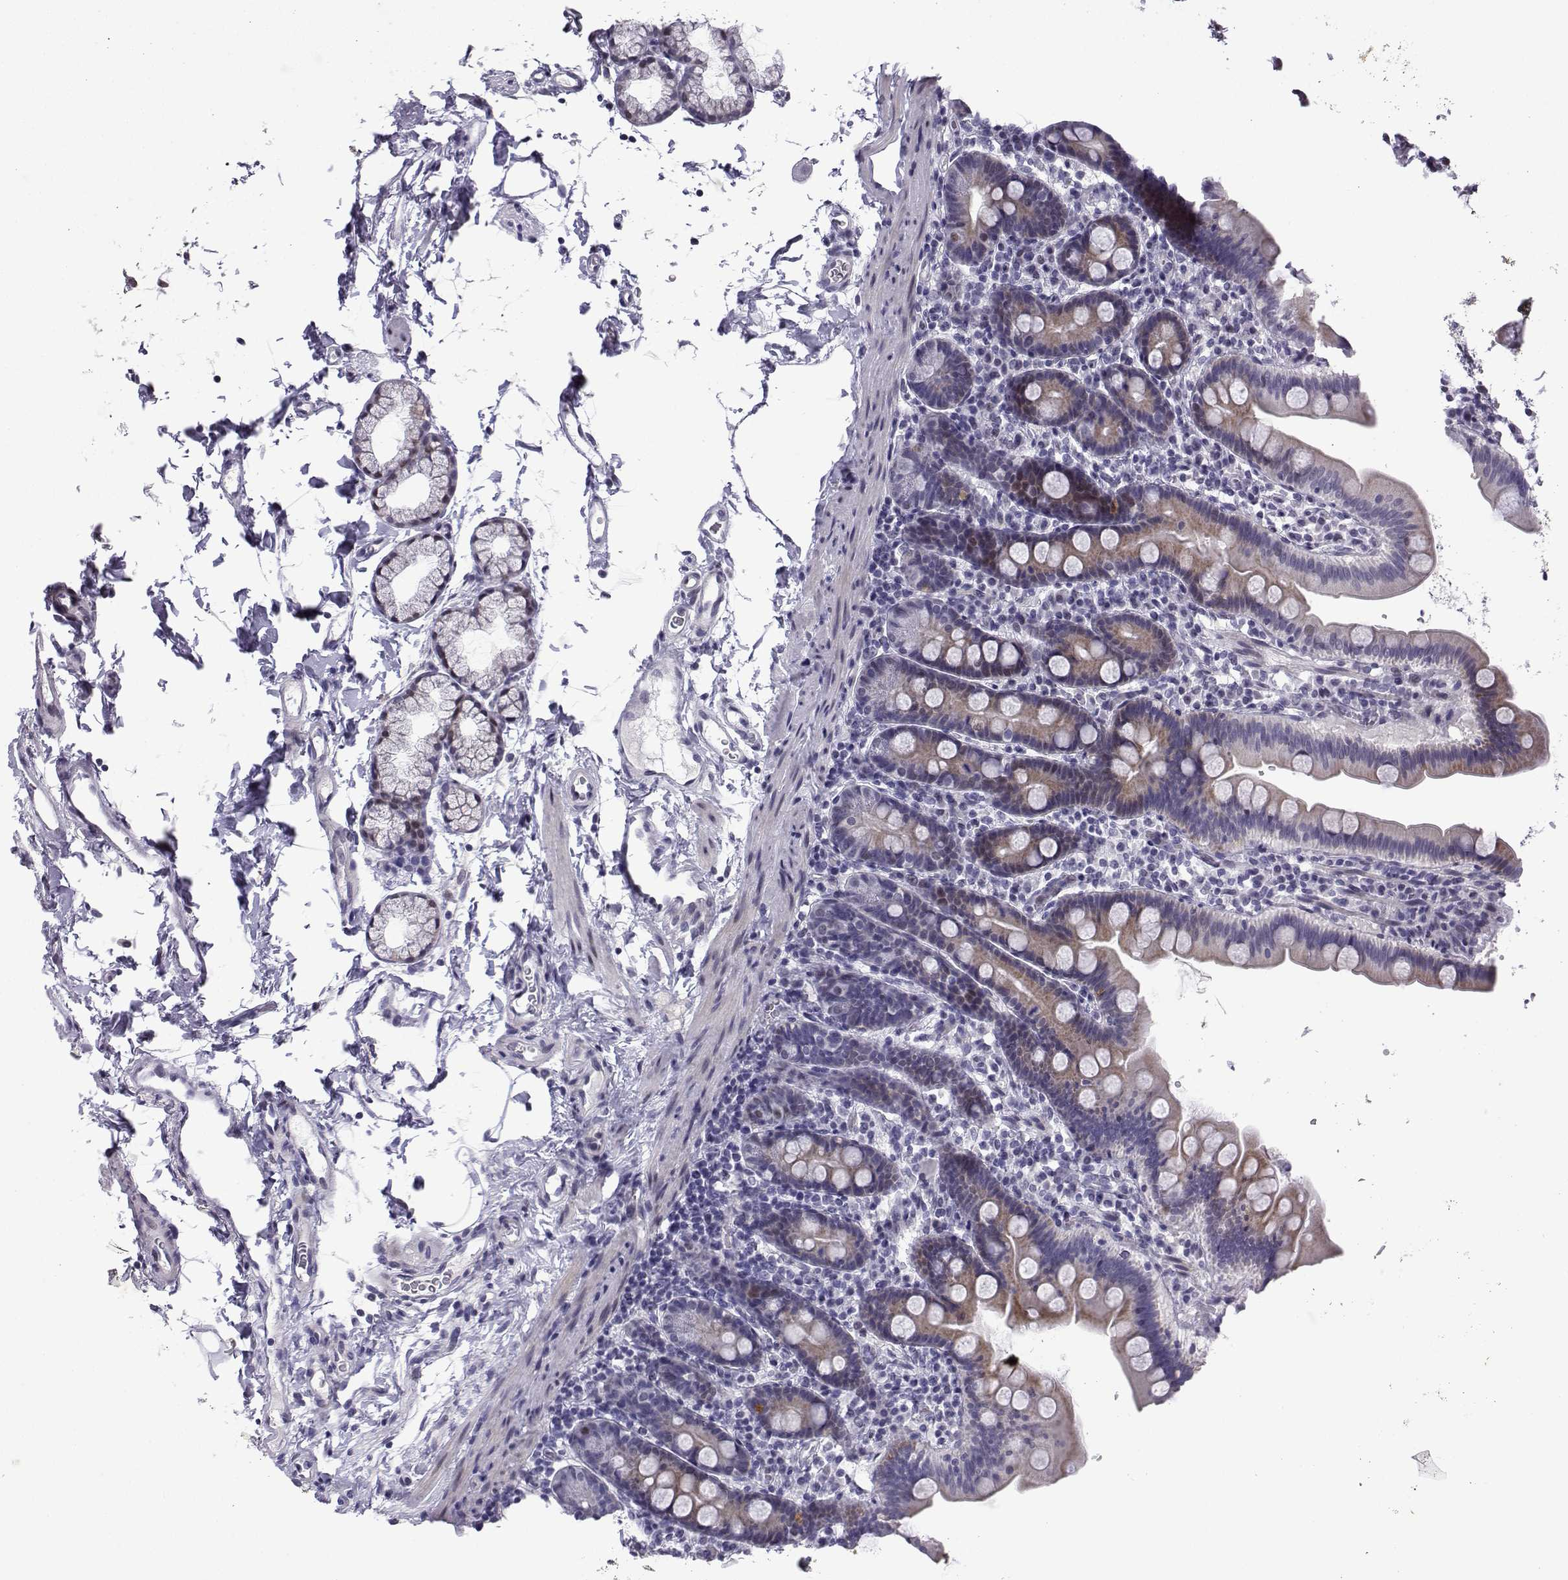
{"staining": {"intensity": "weak", "quantity": "25%-75%", "location": "cytoplasmic/membranous"}, "tissue": "duodenum", "cell_type": "Glandular cells", "image_type": "normal", "snomed": [{"axis": "morphology", "description": "Normal tissue, NOS"}, {"axis": "topography", "description": "Duodenum"}], "caption": "Immunohistochemistry of normal human duodenum shows low levels of weak cytoplasmic/membranous staining in about 25%-75% of glandular cells.", "gene": "CFAP70", "patient": {"sex": "male", "age": 59}}